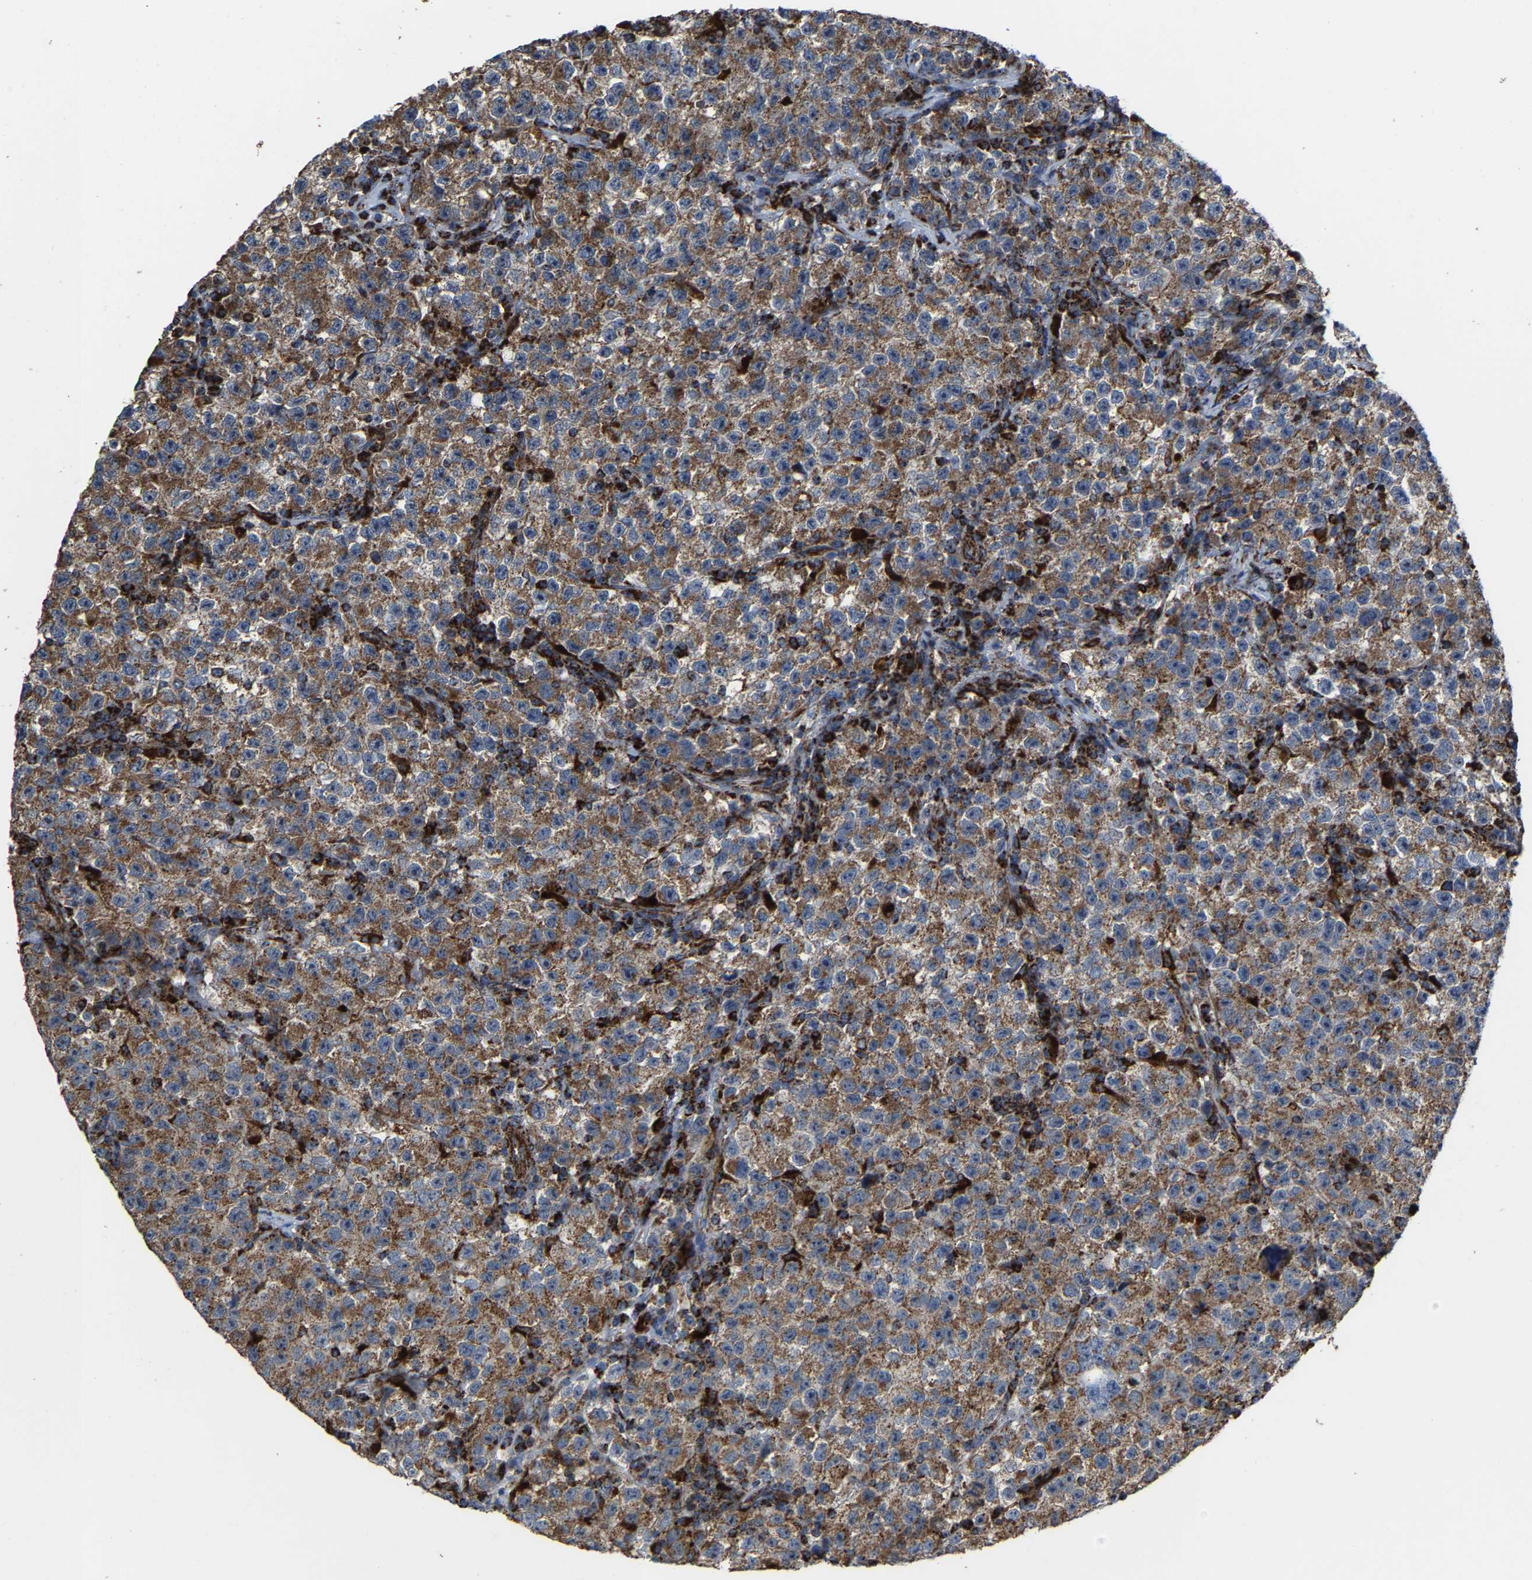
{"staining": {"intensity": "moderate", "quantity": ">75%", "location": "cytoplasmic/membranous"}, "tissue": "testis cancer", "cell_type": "Tumor cells", "image_type": "cancer", "snomed": [{"axis": "morphology", "description": "Seminoma, NOS"}, {"axis": "topography", "description": "Testis"}], "caption": "This image displays immunohistochemistry (IHC) staining of human seminoma (testis), with medium moderate cytoplasmic/membranous positivity in about >75% of tumor cells.", "gene": "NDUFV3", "patient": {"sex": "male", "age": 22}}